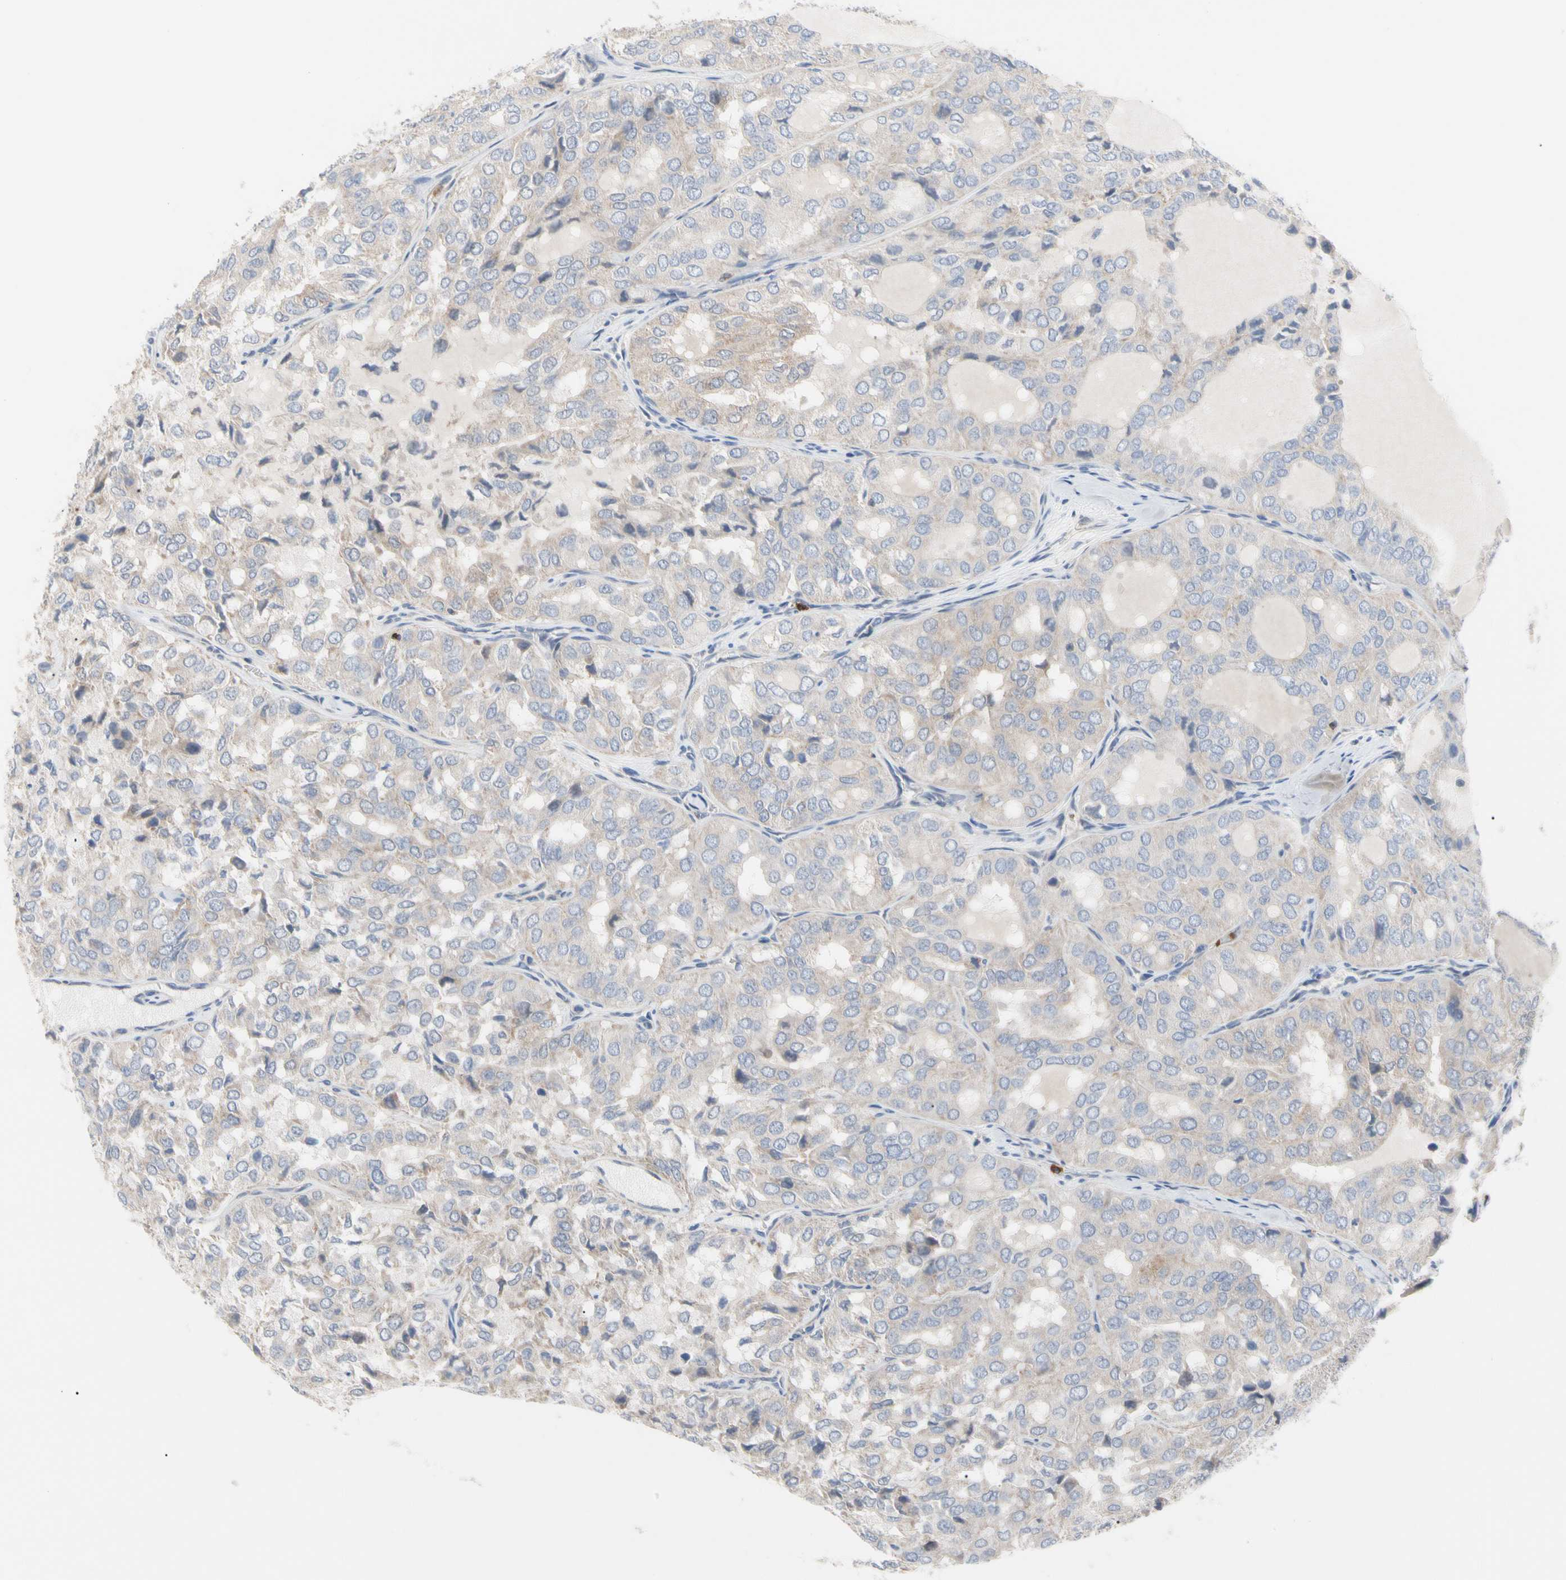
{"staining": {"intensity": "weak", "quantity": "<25%", "location": "cytoplasmic/membranous"}, "tissue": "thyroid cancer", "cell_type": "Tumor cells", "image_type": "cancer", "snomed": [{"axis": "morphology", "description": "Follicular adenoma carcinoma, NOS"}, {"axis": "topography", "description": "Thyroid gland"}], "caption": "A high-resolution photomicrograph shows immunohistochemistry staining of thyroid cancer (follicular adenoma carcinoma), which demonstrates no significant expression in tumor cells.", "gene": "MCL1", "patient": {"sex": "male", "age": 75}}